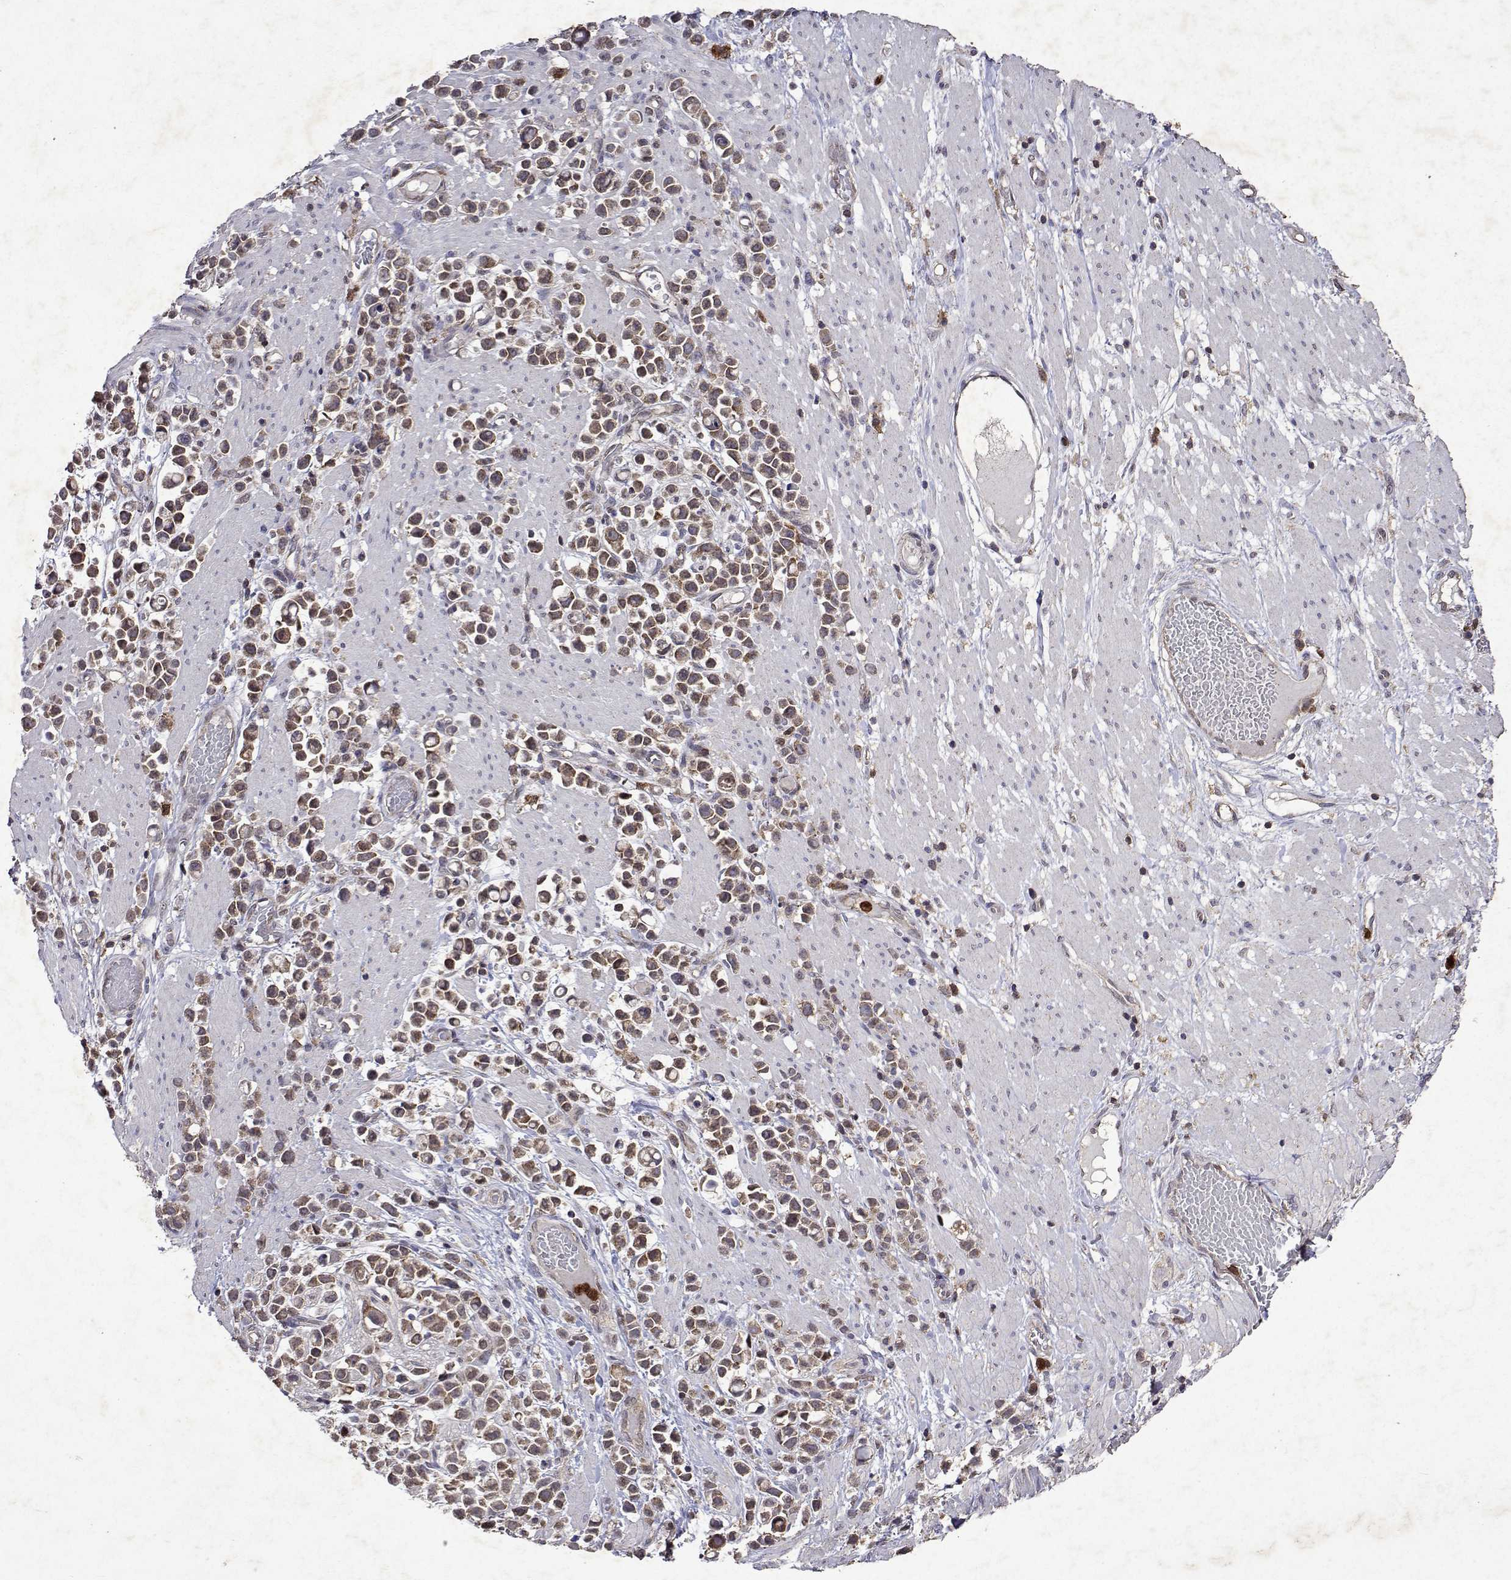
{"staining": {"intensity": "moderate", "quantity": ">75%", "location": "cytoplasmic/membranous,nuclear"}, "tissue": "stomach cancer", "cell_type": "Tumor cells", "image_type": "cancer", "snomed": [{"axis": "morphology", "description": "Adenocarcinoma, NOS"}, {"axis": "topography", "description": "Stomach"}], "caption": "The image displays staining of adenocarcinoma (stomach), revealing moderate cytoplasmic/membranous and nuclear protein expression (brown color) within tumor cells.", "gene": "APAF1", "patient": {"sex": "male", "age": 82}}